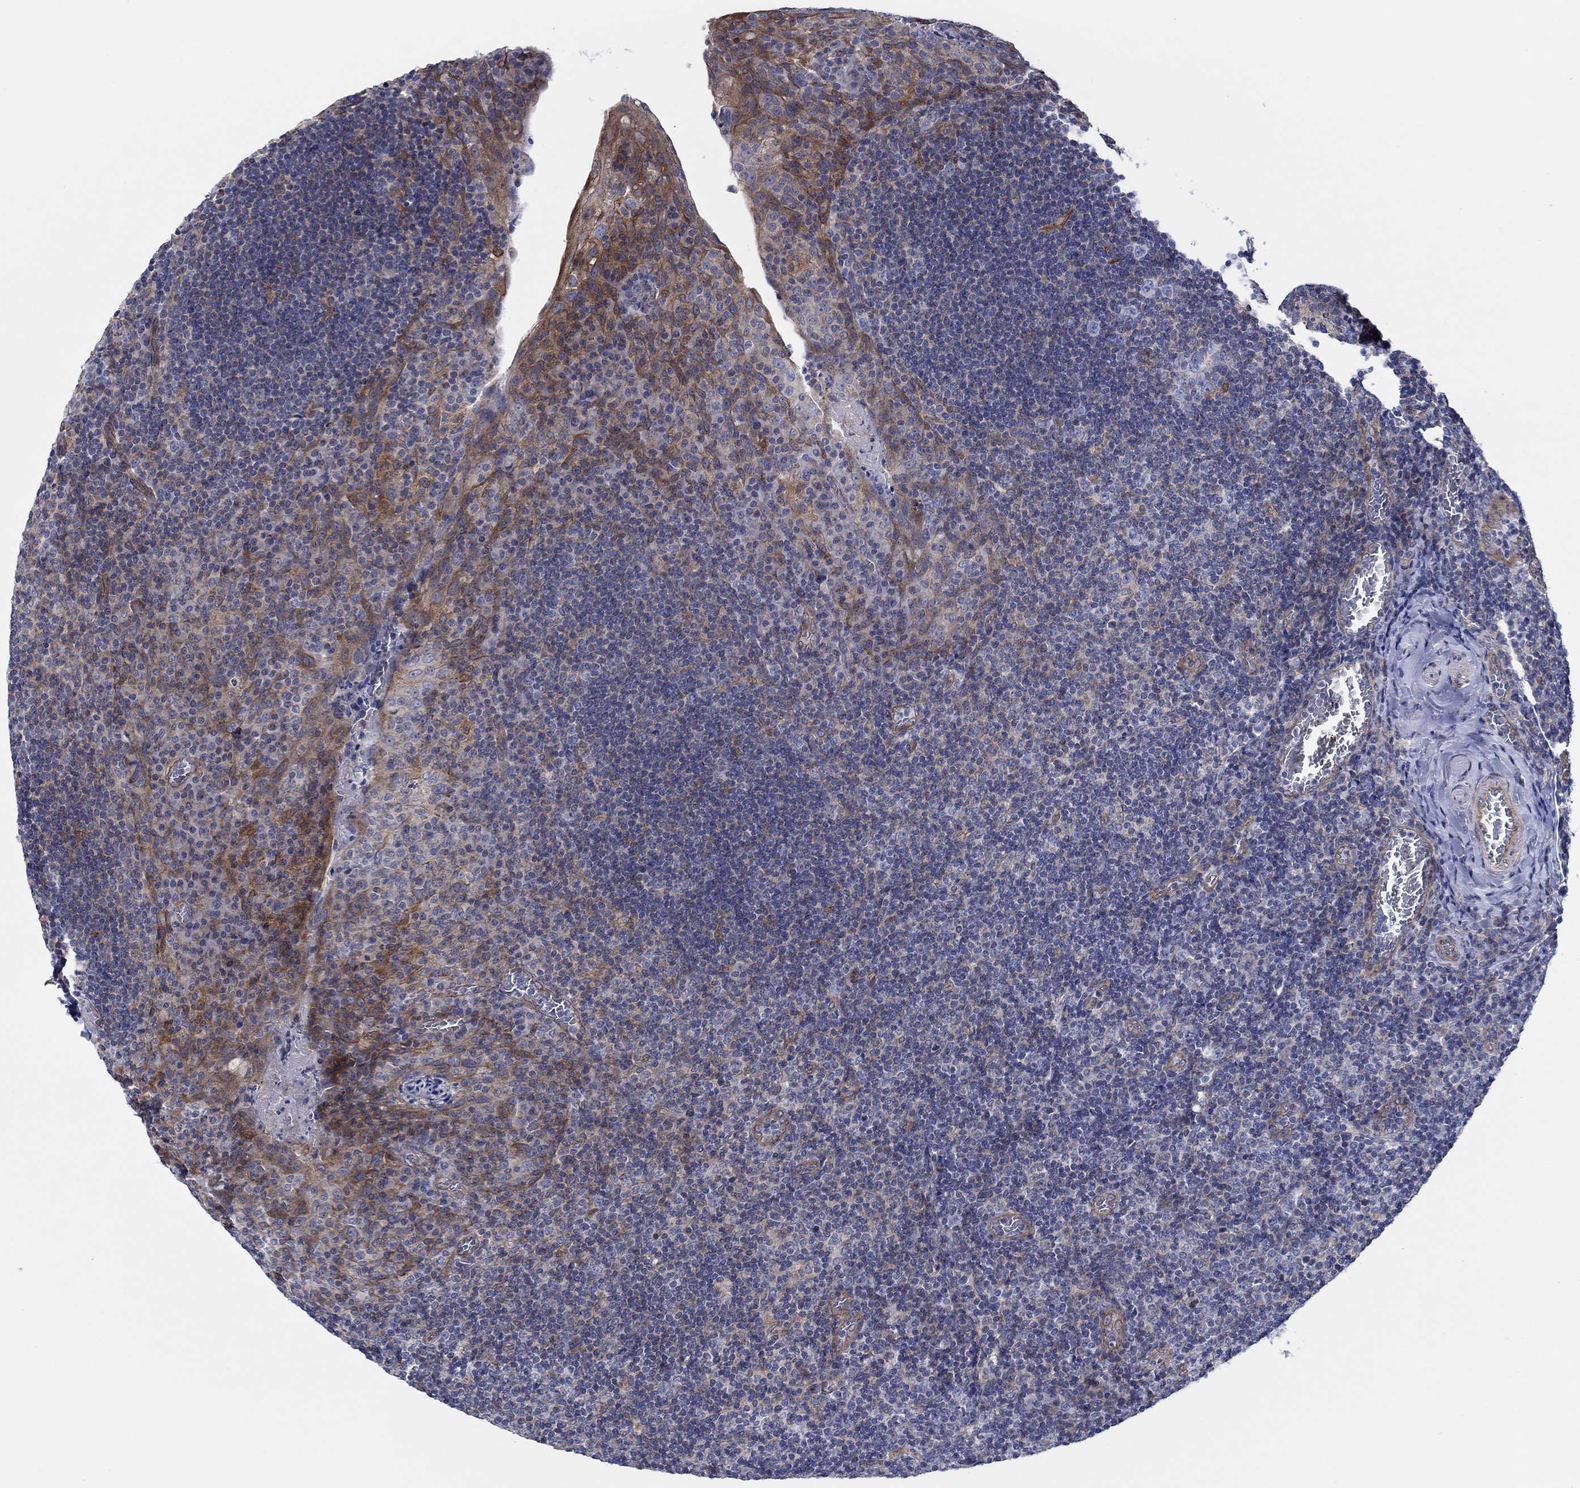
{"staining": {"intensity": "negative", "quantity": "none", "location": "none"}, "tissue": "tonsil", "cell_type": "Germinal center cells", "image_type": "normal", "snomed": [{"axis": "morphology", "description": "Normal tissue, NOS"}, {"axis": "topography", "description": "Tonsil"}], "caption": "Immunohistochemistry (IHC) of unremarkable tonsil reveals no expression in germinal center cells. (DAB (3,3'-diaminobenzidine) immunohistochemistry, high magnification).", "gene": "FMN1", "patient": {"sex": "male", "age": 17}}